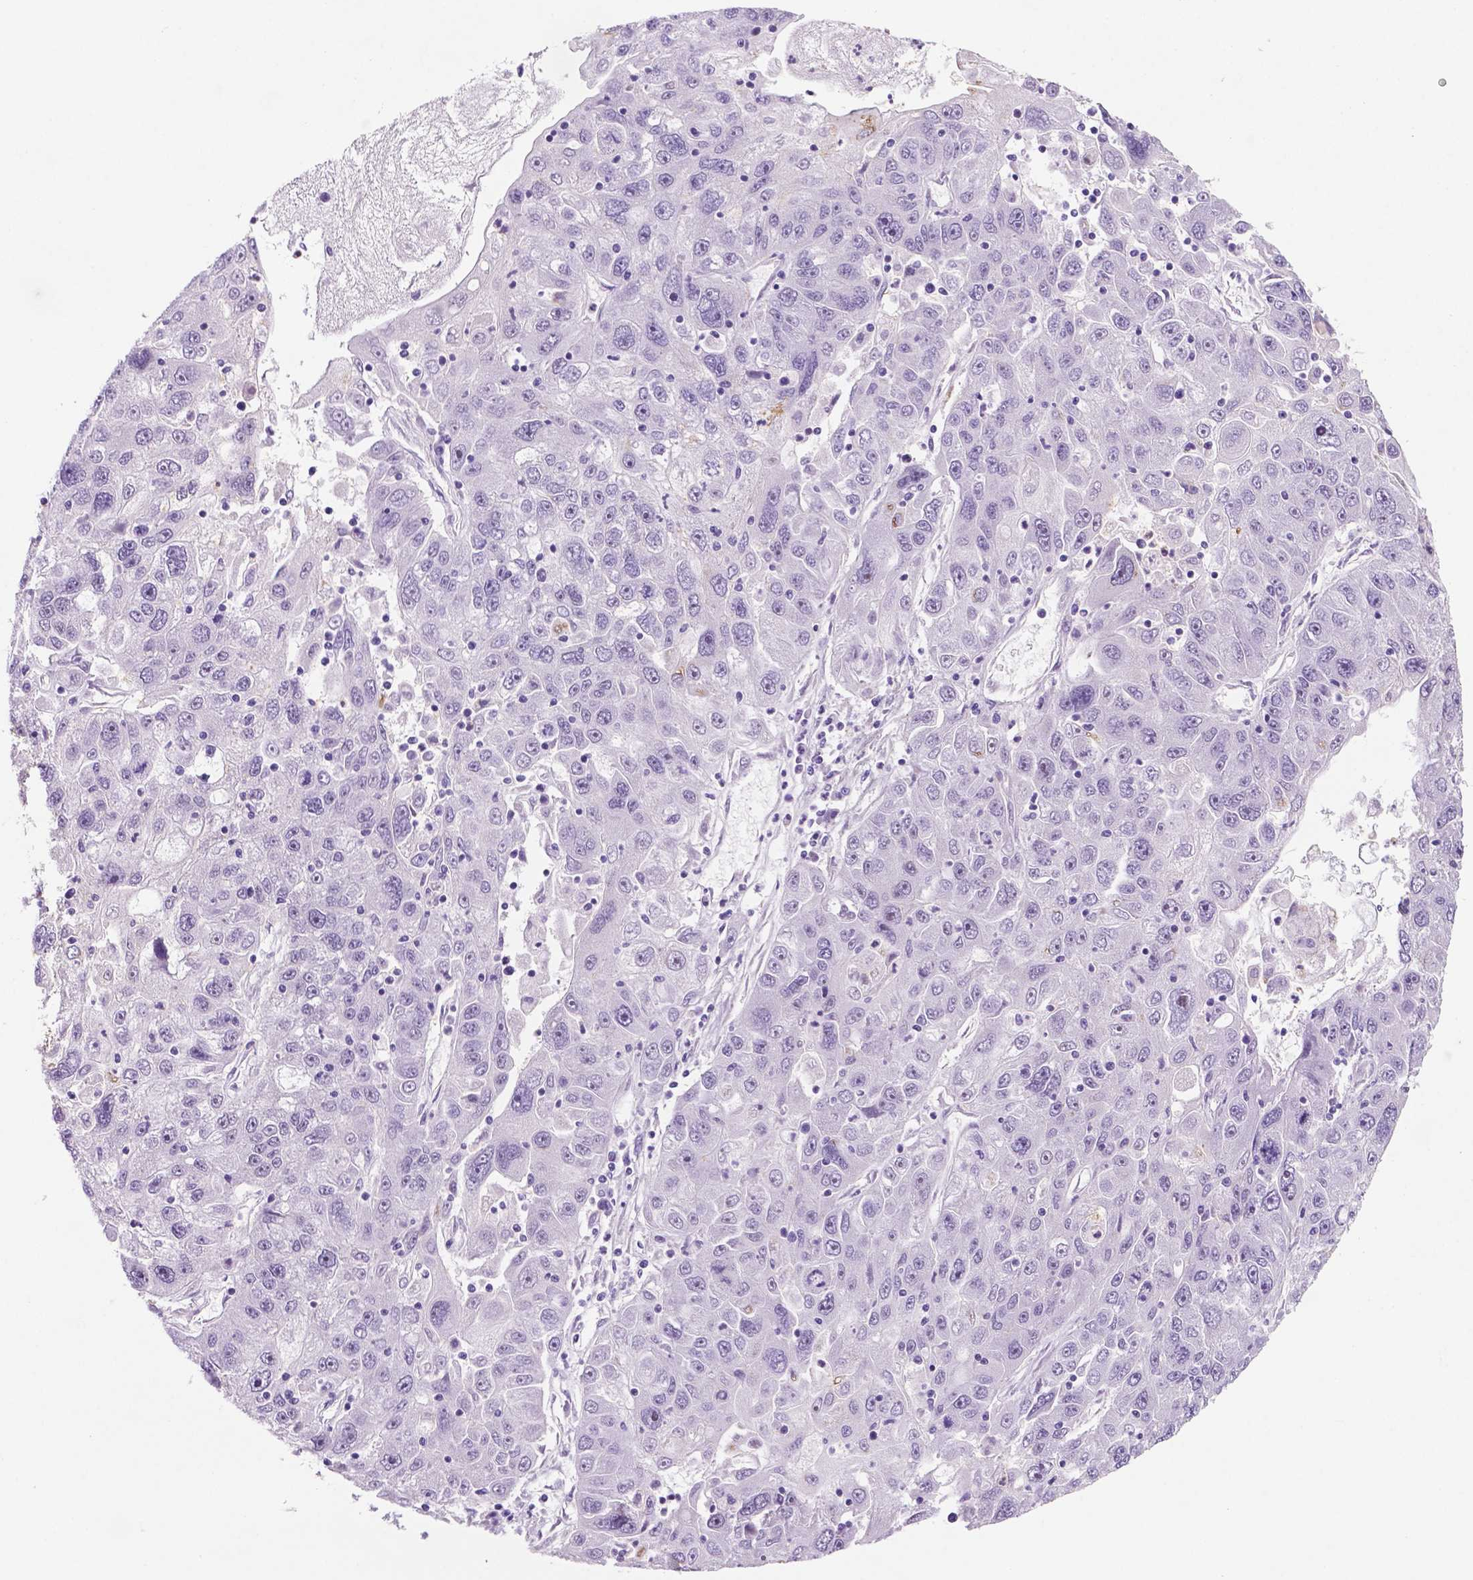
{"staining": {"intensity": "negative", "quantity": "none", "location": "none"}, "tissue": "stomach cancer", "cell_type": "Tumor cells", "image_type": "cancer", "snomed": [{"axis": "morphology", "description": "Adenocarcinoma, NOS"}, {"axis": "topography", "description": "Stomach"}], "caption": "Adenocarcinoma (stomach) stained for a protein using immunohistochemistry (IHC) reveals no expression tumor cells.", "gene": "C18orf21", "patient": {"sex": "male", "age": 56}}